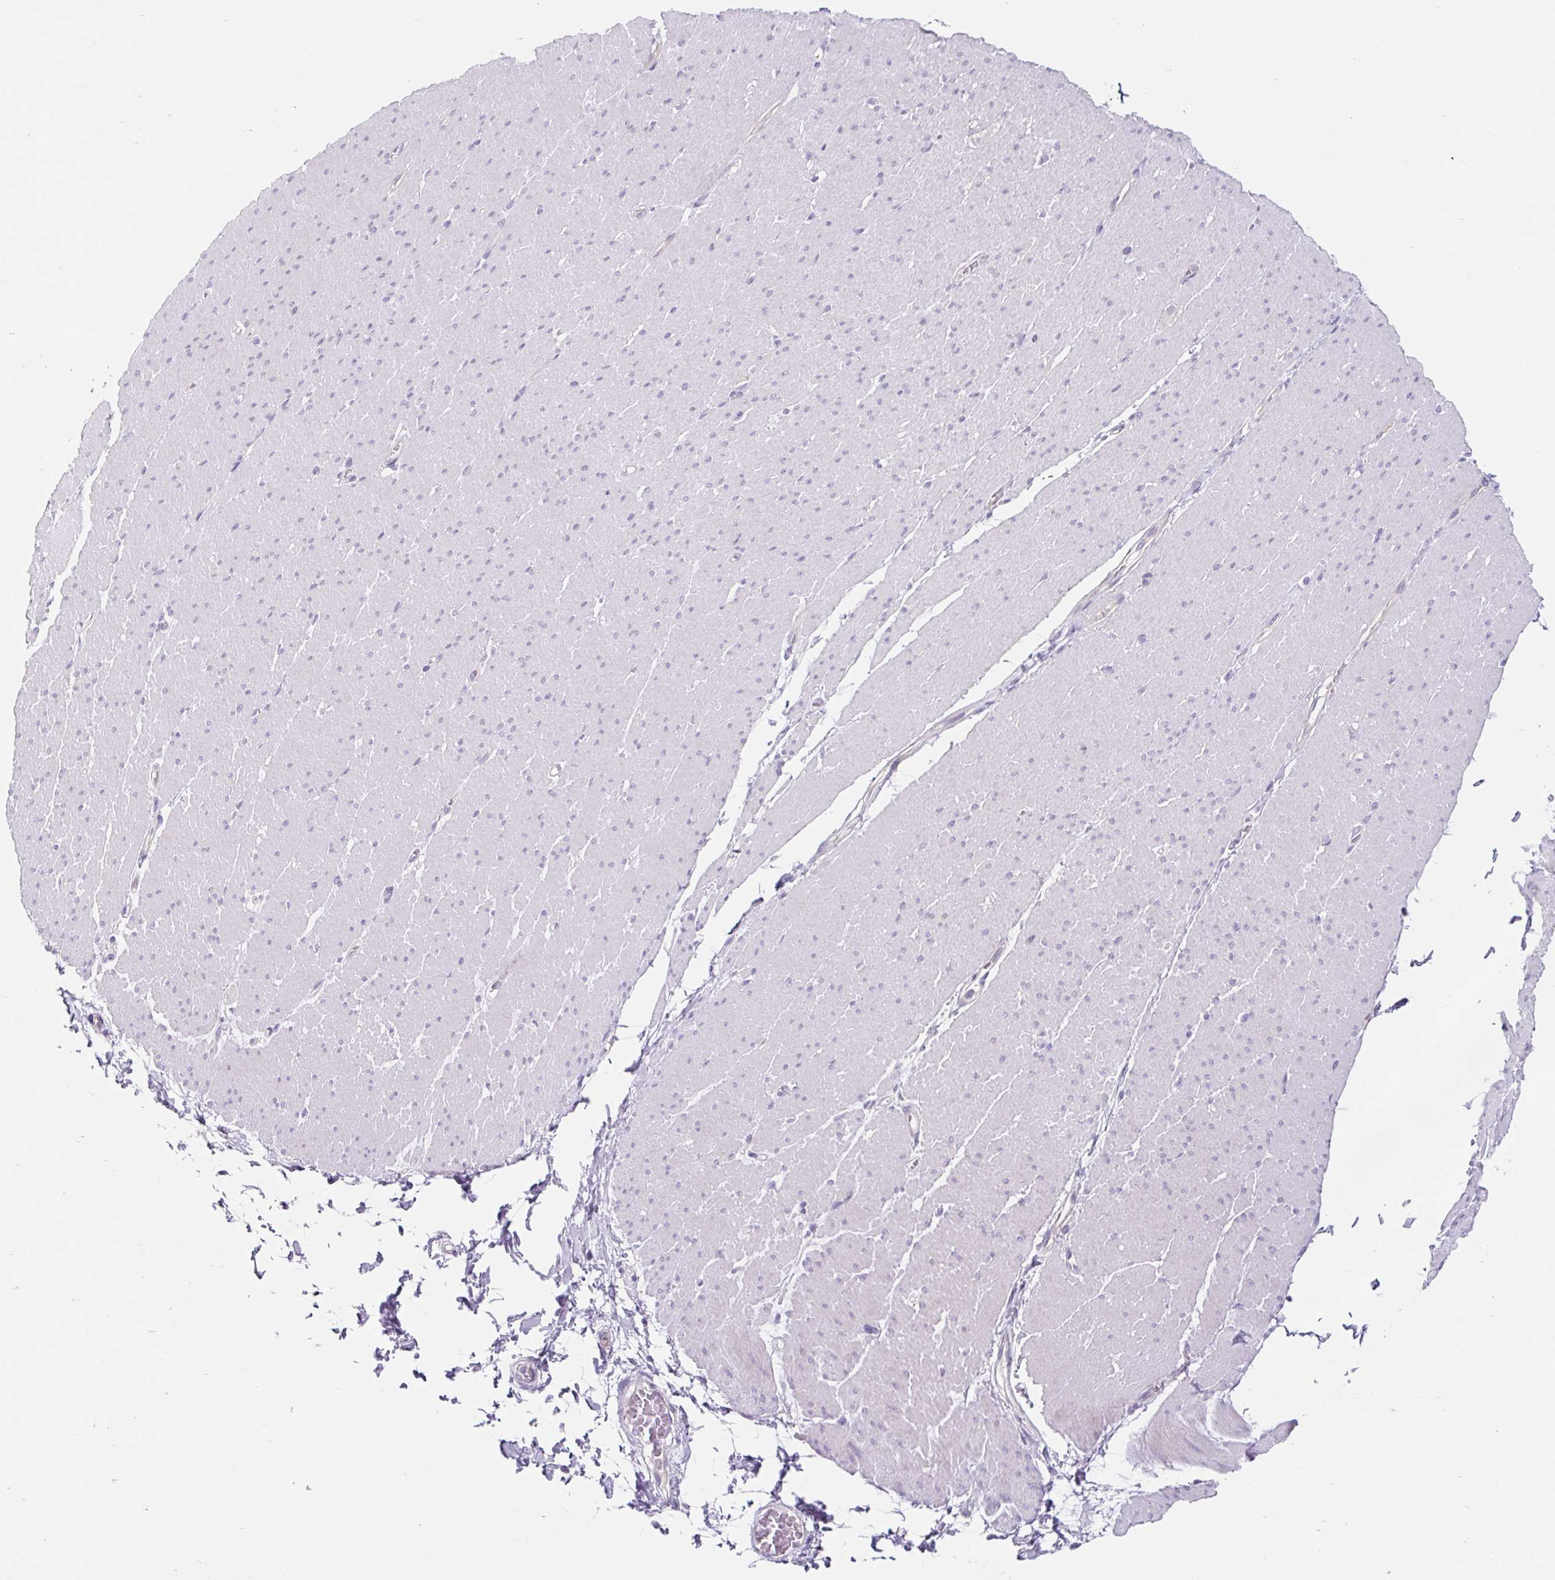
{"staining": {"intensity": "negative", "quantity": "none", "location": "none"}, "tissue": "smooth muscle", "cell_type": "Smooth muscle cells", "image_type": "normal", "snomed": [{"axis": "morphology", "description": "Normal tissue, NOS"}, {"axis": "topography", "description": "Smooth muscle"}, {"axis": "topography", "description": "Rectum"}], "caption": "High magnification brightfield microscopy of unremarkable smooth muscle stained with DAB (brown) and counterstained with hematoxylin (blue): smooth muscle cells show no significant expression. The staining was performed using DAB (3,3'-diaminobenzidine) to visualize the protein expression in brown, while the nuclei were stained in blue with hematoxylin (Magnification: 20x).", "gene": "BCAS1", "patient": {"sex": "male", "age": 53}}